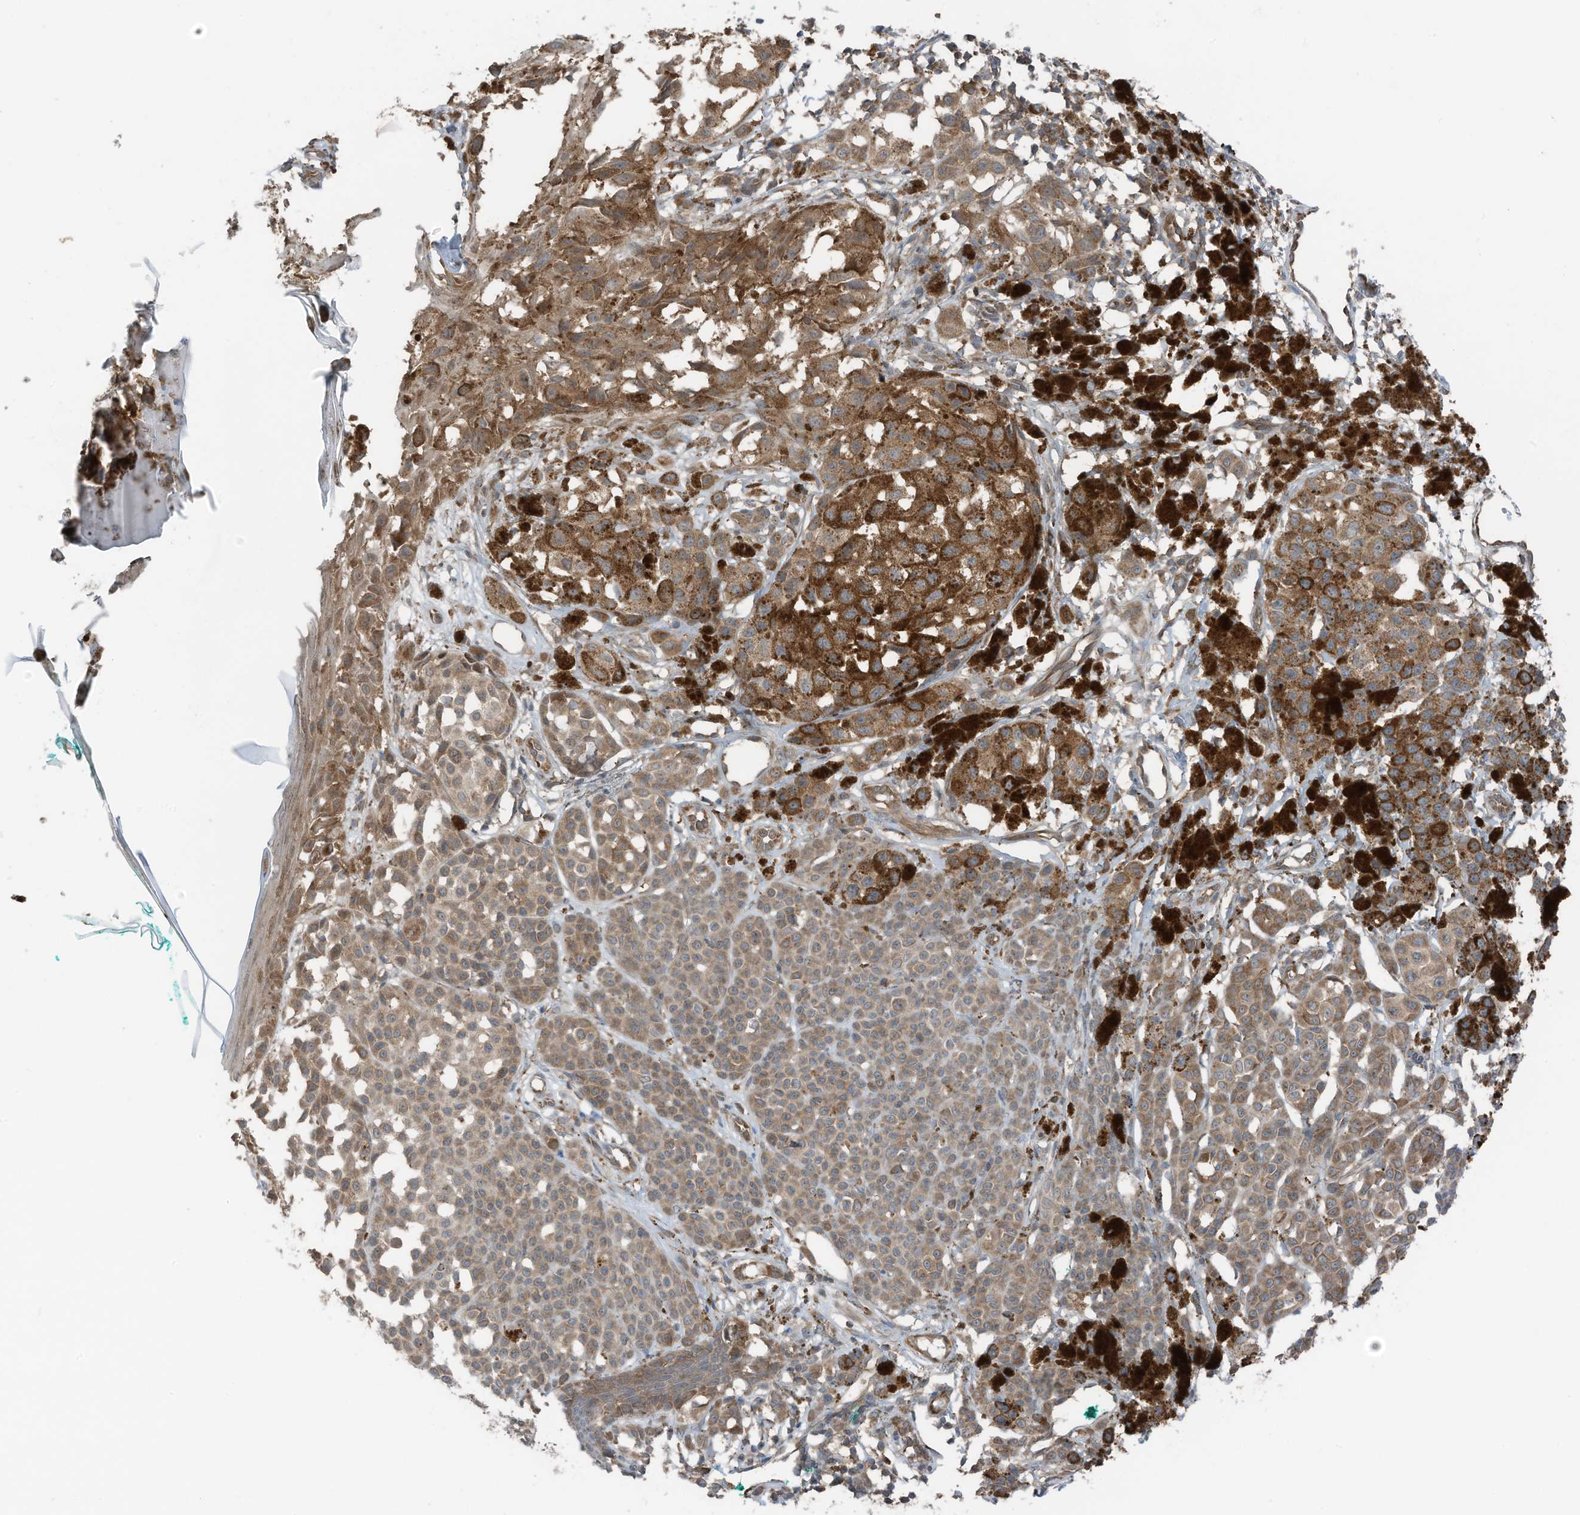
{"staining": {"intensity": "moderate", "quantity": ">75%", "location": "cytoplasmic/membranous"}, "tissue": "melanoma", "cell_type": "Tumor cells", "image_type": "cancer", "snomed": [{"axis": "morphology", "description": "Malignant melanoma, NOS"}, {"axis": "topography", "description": "Skin of leg"}], "caption": "An image of human melanoma stained for a protein exhibits moderate cytoplasmic/membranous brown staining in tumor cells.", "gene": "TXNDC9", "patient": {"sex": "female", "age": 72}}